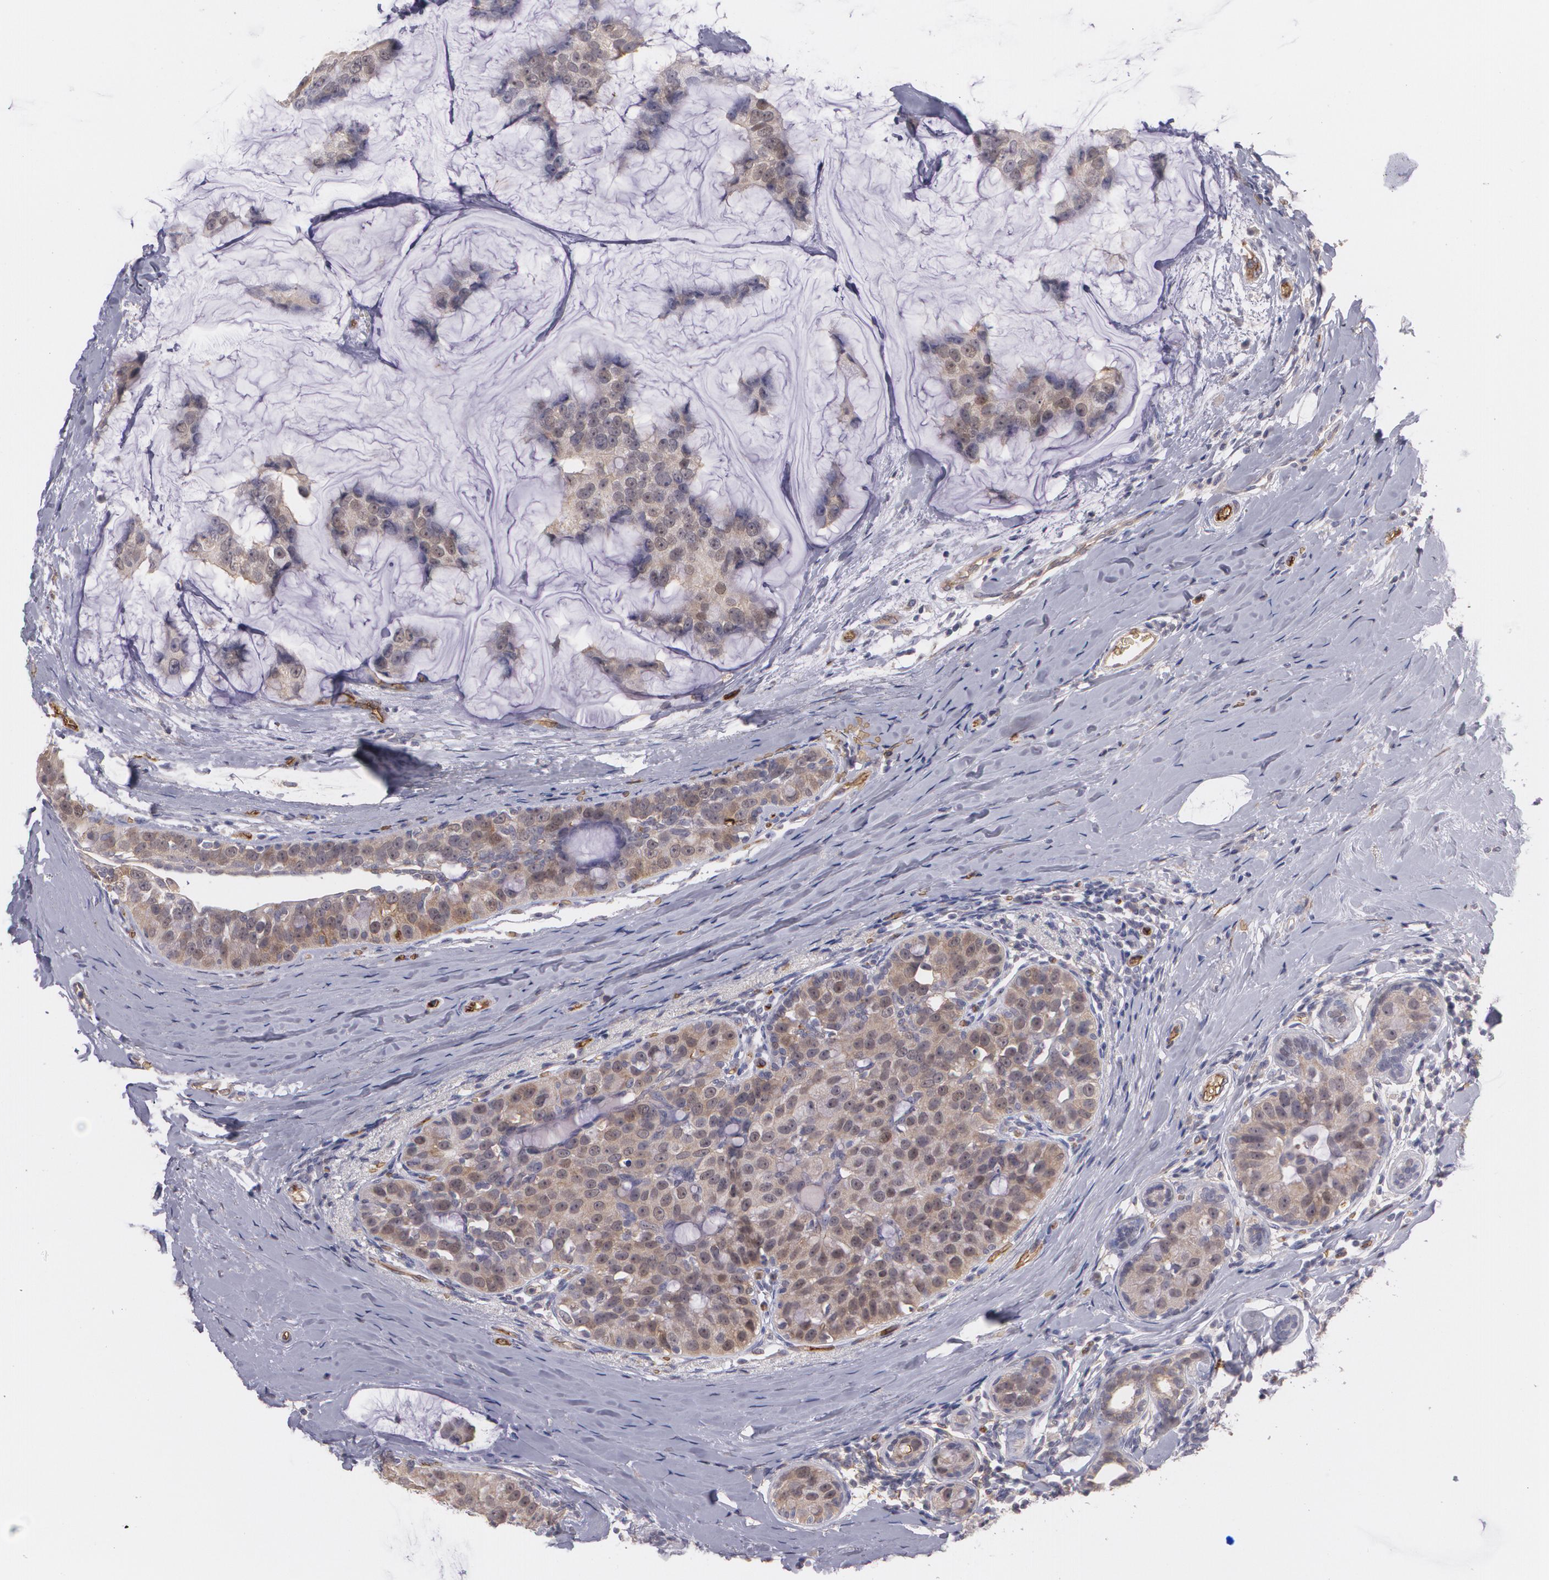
{"staining": {"intensity": "moderate", "quantity": ">75%", "location": "cytoplasmic/membranous"}, "tissue": "breast cancer", "cell_type": "Tumor cells", "image_type": "cancer", "snomed": [{"axis": "morphology", "description": "Normal tissue, NOS"}, {"axis": "morphology", "description": "Duct carcinoma"}, {"axis": "topography", "description": "Breast"}], "caption": "Moderate cytoplasmic/membranous protein expression is identified in approximately >75% of tumor cells in breast cancer. The staining was performed using DAB (3,3'-diaminobenzidine) to visualize the protein expression in brown, while the nuclei were stained in blue with hematoxylin (Magnification: 20x).", "gene": "ACE", "patient": {"sex": "female", "age": 50}}